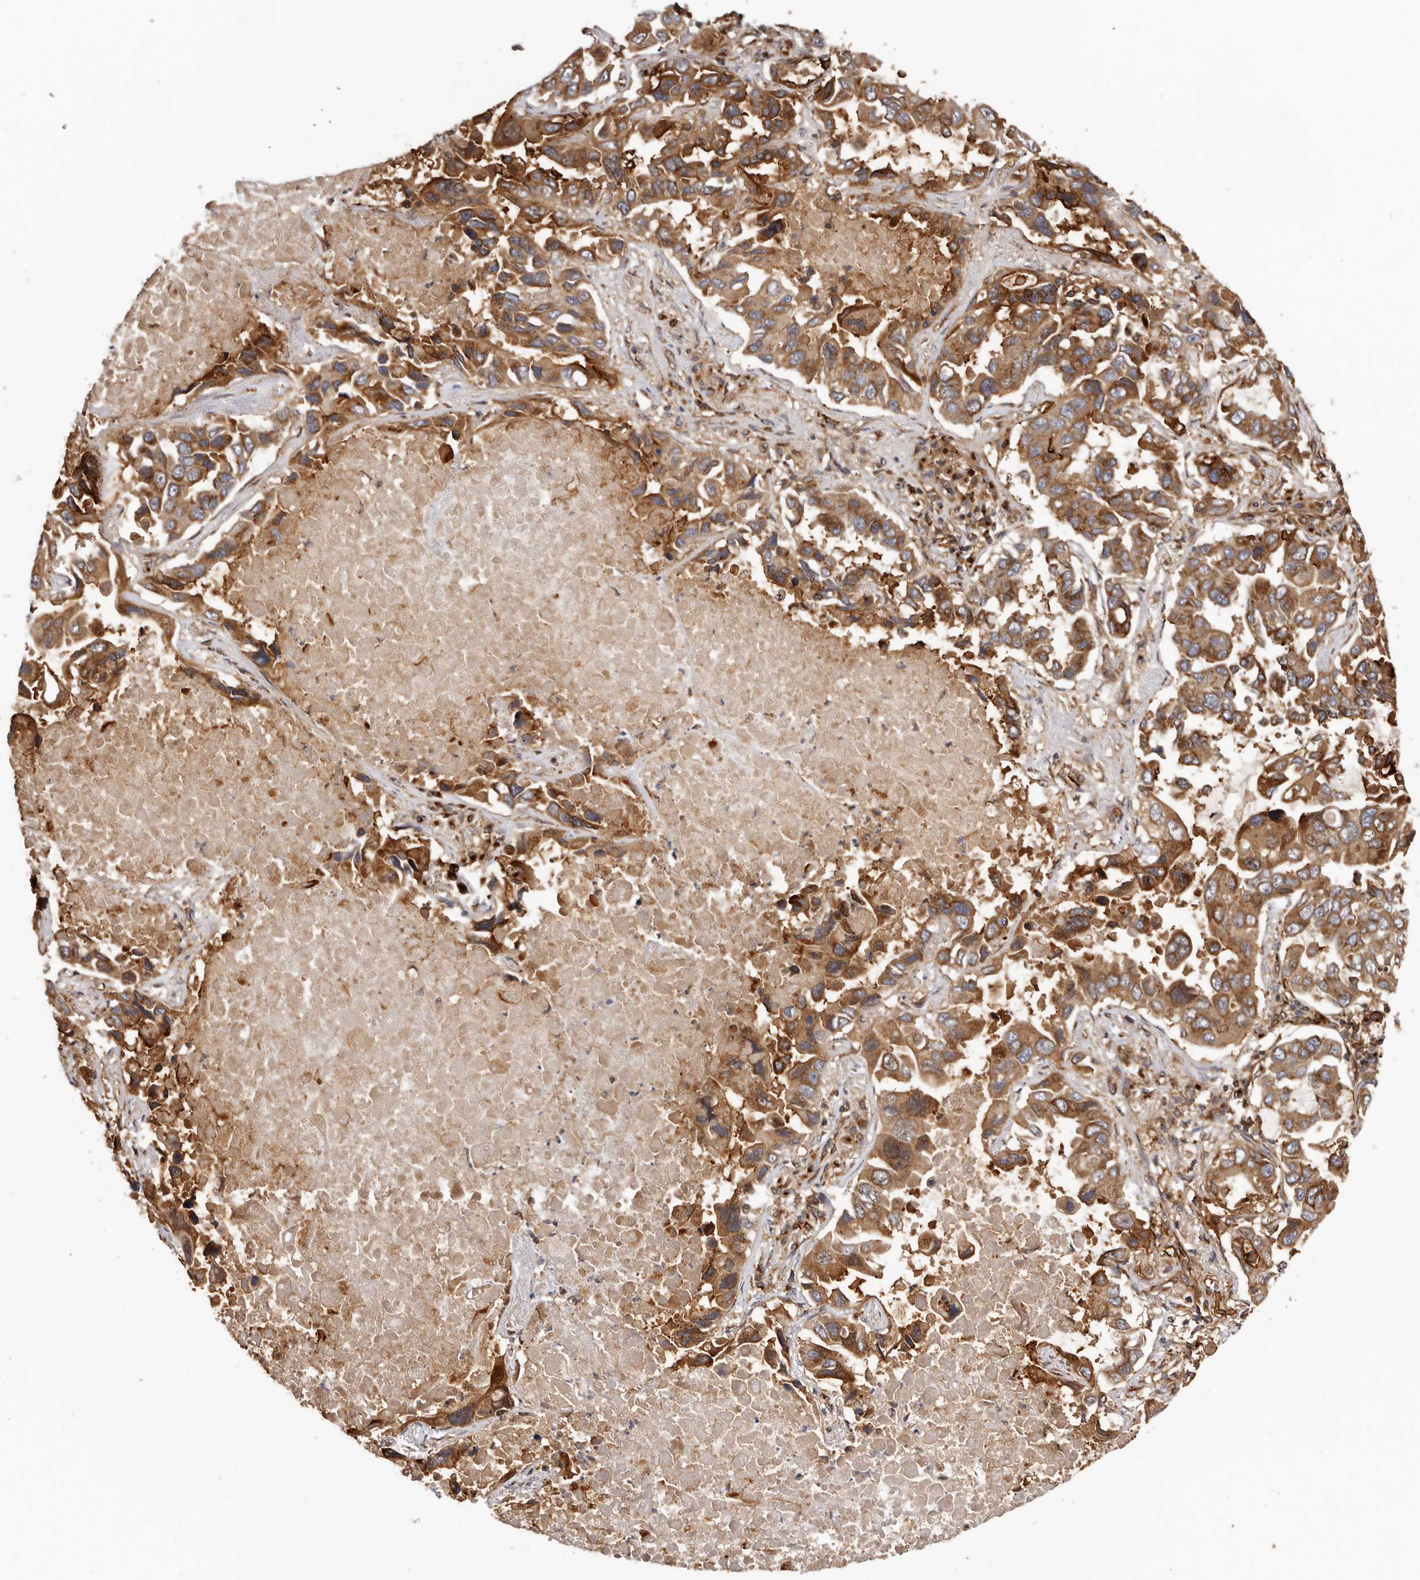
{"staining": {"intensity": "strong", "quantity": ">75%", "location": "cytoplasmic/membranous"}, "tissue": "lung cancer", "cell_type": "Tumor cells", "image_type": "cancer", "snomed": [{"axis": "morphology", "description": "Adenocarcinoma, NOS"}, {"axis": "topography", "description": "Lung"}], "caption": "Protein staining of lung adenocarcinoma tissue reveals strong cytoplasmic/membranous expression in approximately >75% of tumor cells. (IHC, brightfield microscopy, high magnification).", "gene": "GPR27", "patient": {"sex": "male", "age": 64}}